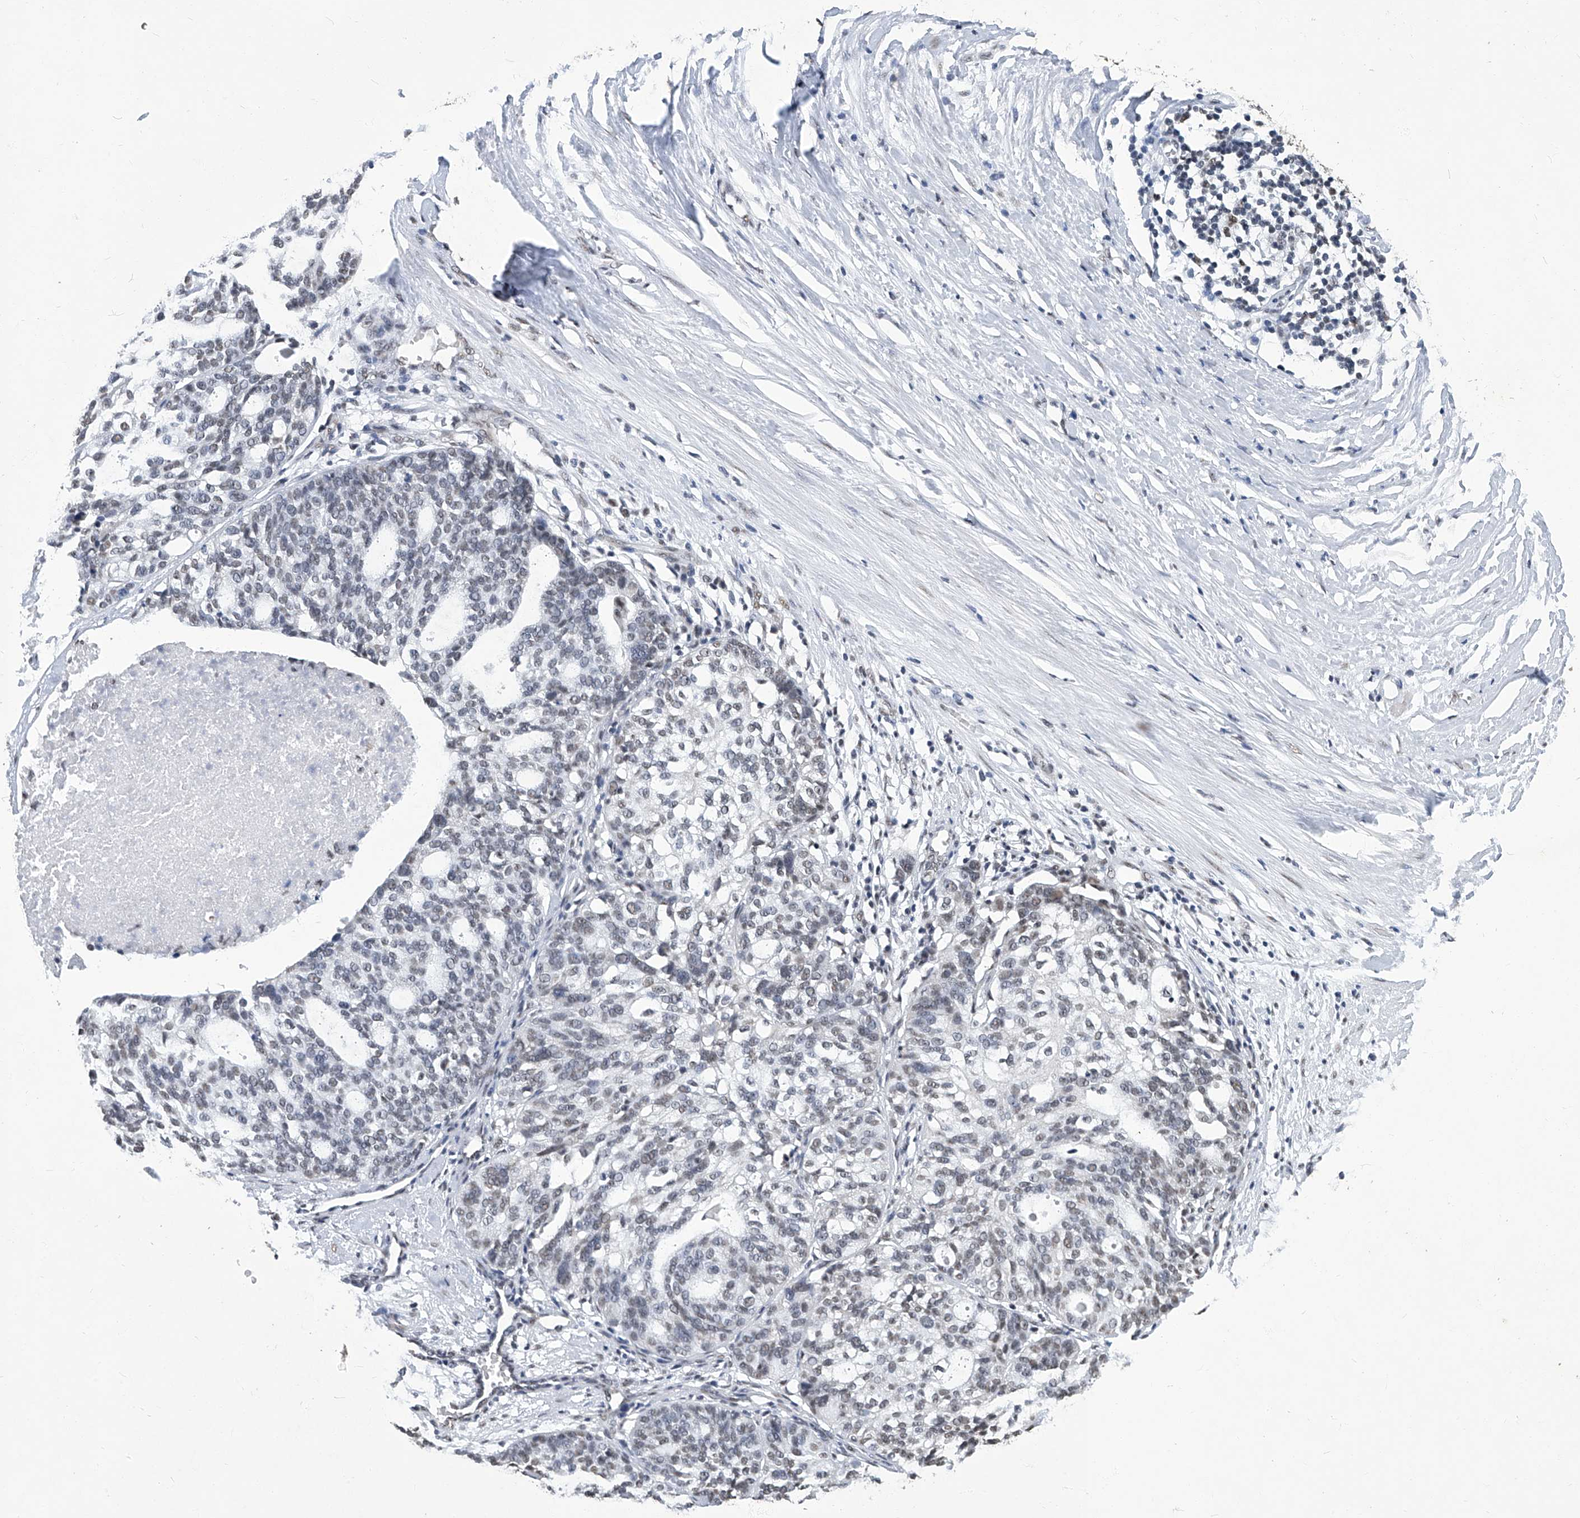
{"staining": {"intensity": "weak", "quantity": "<25%", "location": "nuclear"}, "tissue": "ovarian cancer", "cell_type": "Tumor cells", "image_type": "cancer", "snomed": [{"axis": "morphology", "description": "Cystadenocarcinoma, serous, NOS"}, {"axis": "topography", "description": "Ovary"}], "caption": "The histopathology image exhibits no staining of tumor cells in ovarian cancer.", "gene": "HBP1", "patient": {"sex": "female", "age": 59}}